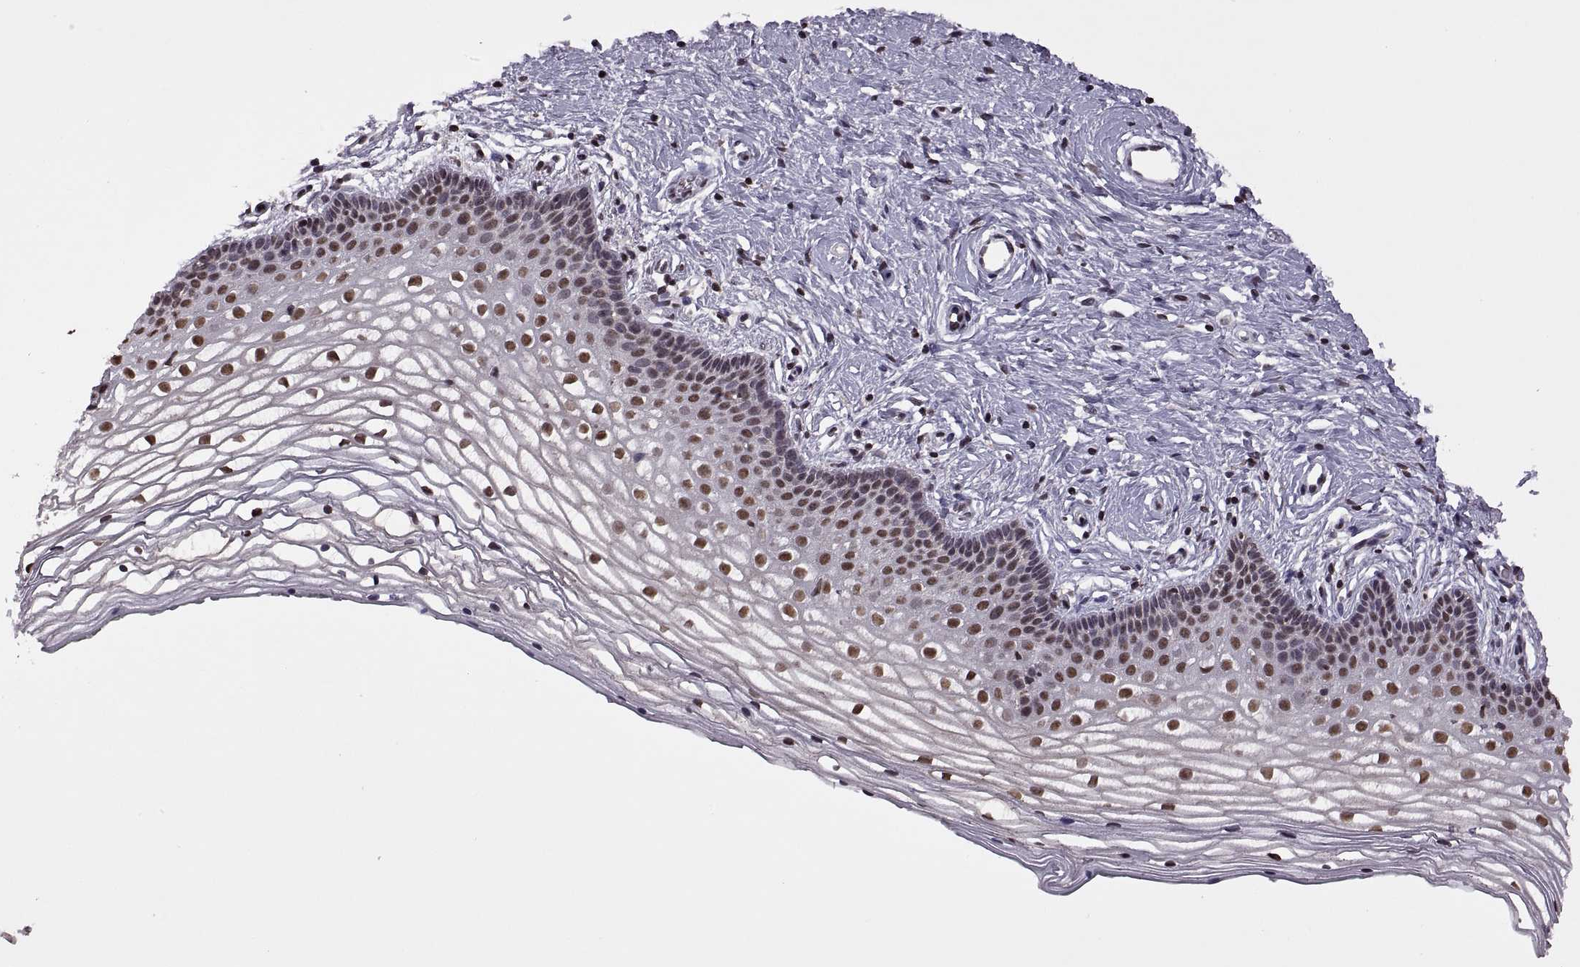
{"staining": {"intensity": "moderate", "quantity": "25%-75%", "location": "nuclear"}, "tissue": "vagina", "cell_type": "Squamous epithelial cells", "image_type": "normal", "snomed": [{"axis": "morphology", "description": "Normal tissue, NOS"}, {"axis": "topography", "description": "Vagina"}], "caption": "Immunohistochemistry histopathology image of normal vagina: vagina stained using IHC reveals medium levels of moderate protein expression localized specifically in the nuclear of squamous epithelial cells, appearing as a nuclear brown color.", "gene": "INTS3", "patient": {"sex": "female", "age": 36}}